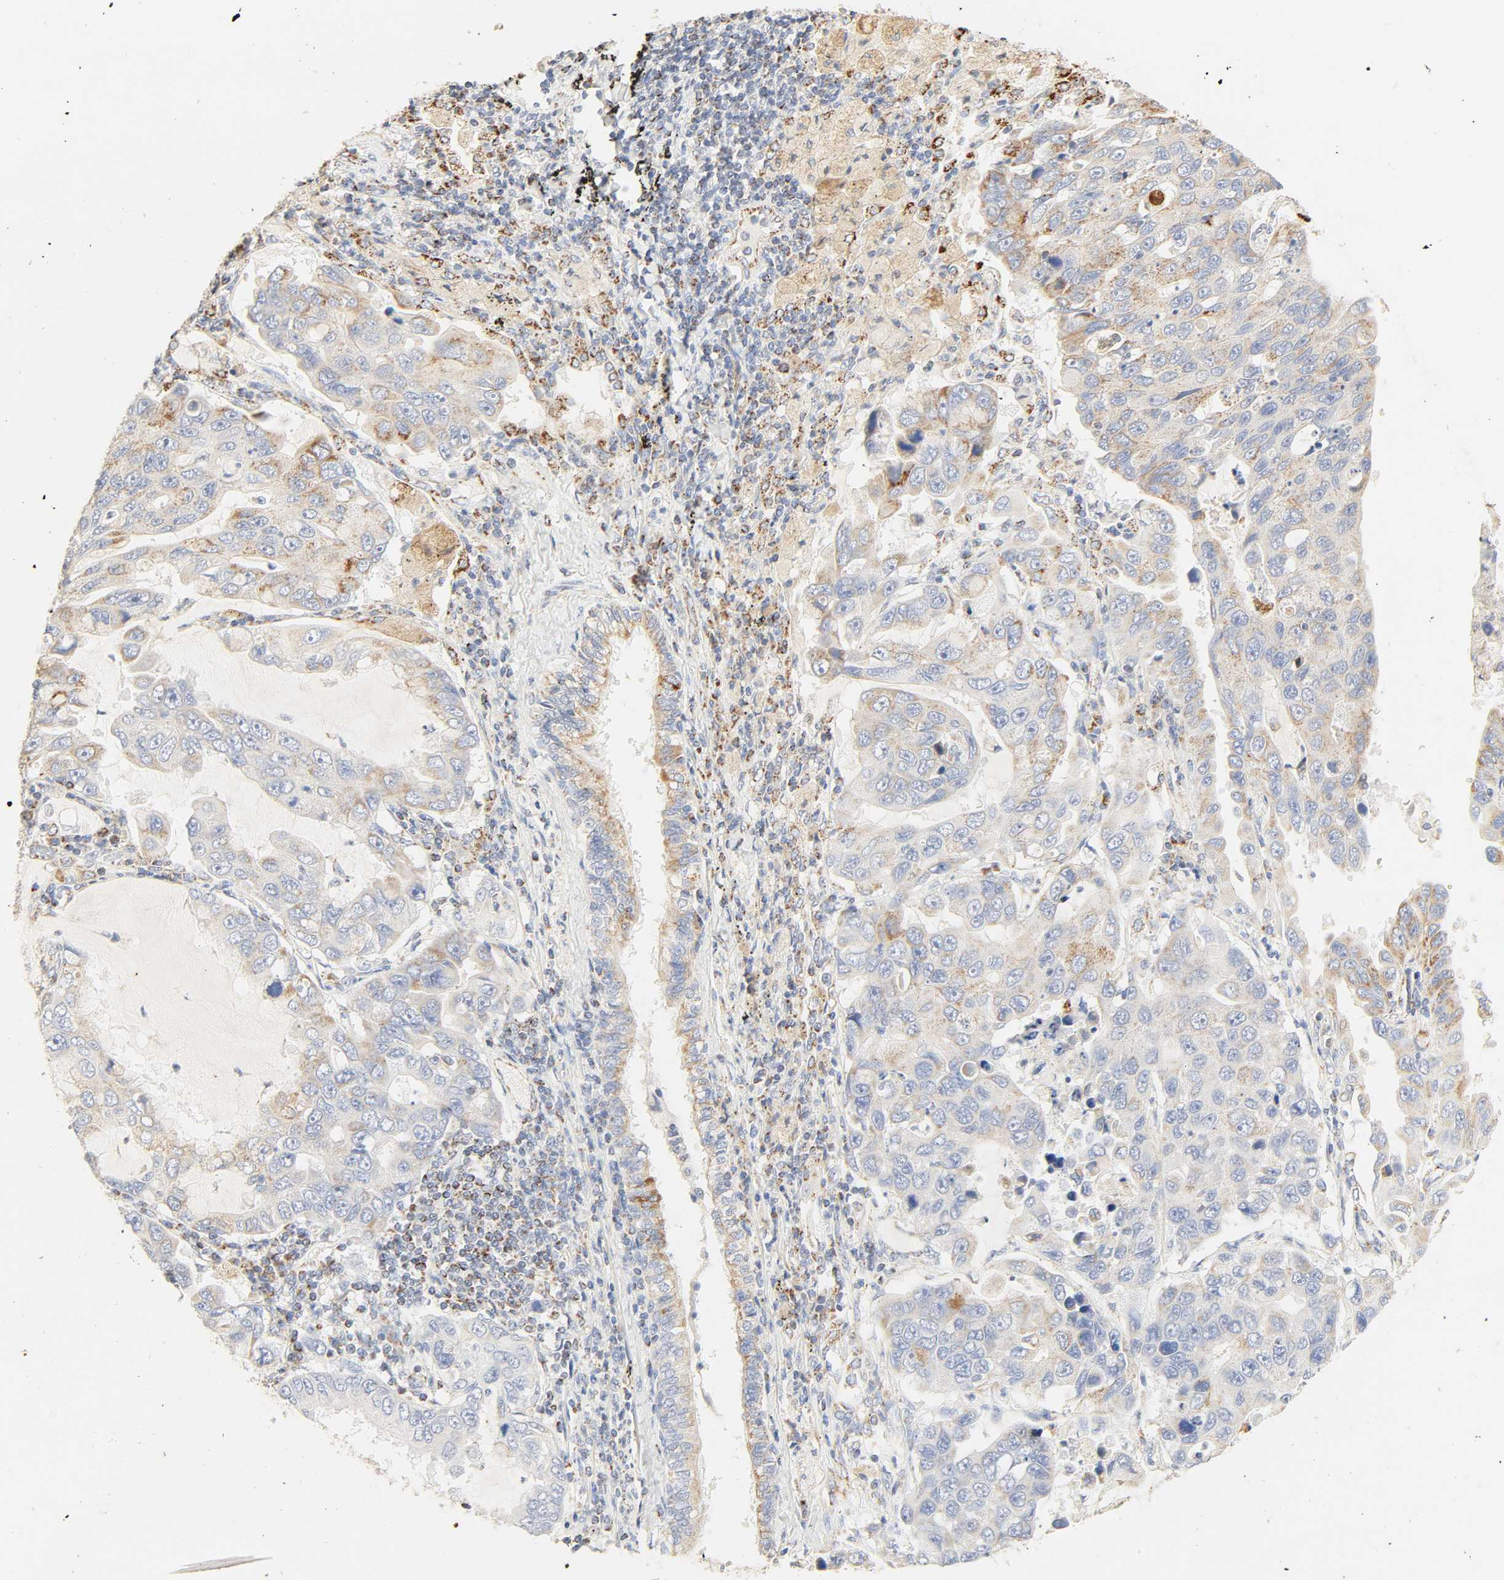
{"staining": {"intensity": "weak", "quantity": "25%-75%", "location": "cytoplasmic/membranous"}, "tissue": "lung cancer", "cell_type": "Tumor cells", "image_type": "cancer", "snomed": [{"axis": "morphology", "description": "Adenocarcinoma, NOS"}, {"axis": "topography", "description": "Lung"}], "caption": "Human lung adenocarcinoma stained with a brown dye reveals weak cytoplasmic/membranous positive staining in about 25%-75% of tumor cells.", "gene": "ACAT1", "patient": {"sex": "male", "age": 64}}